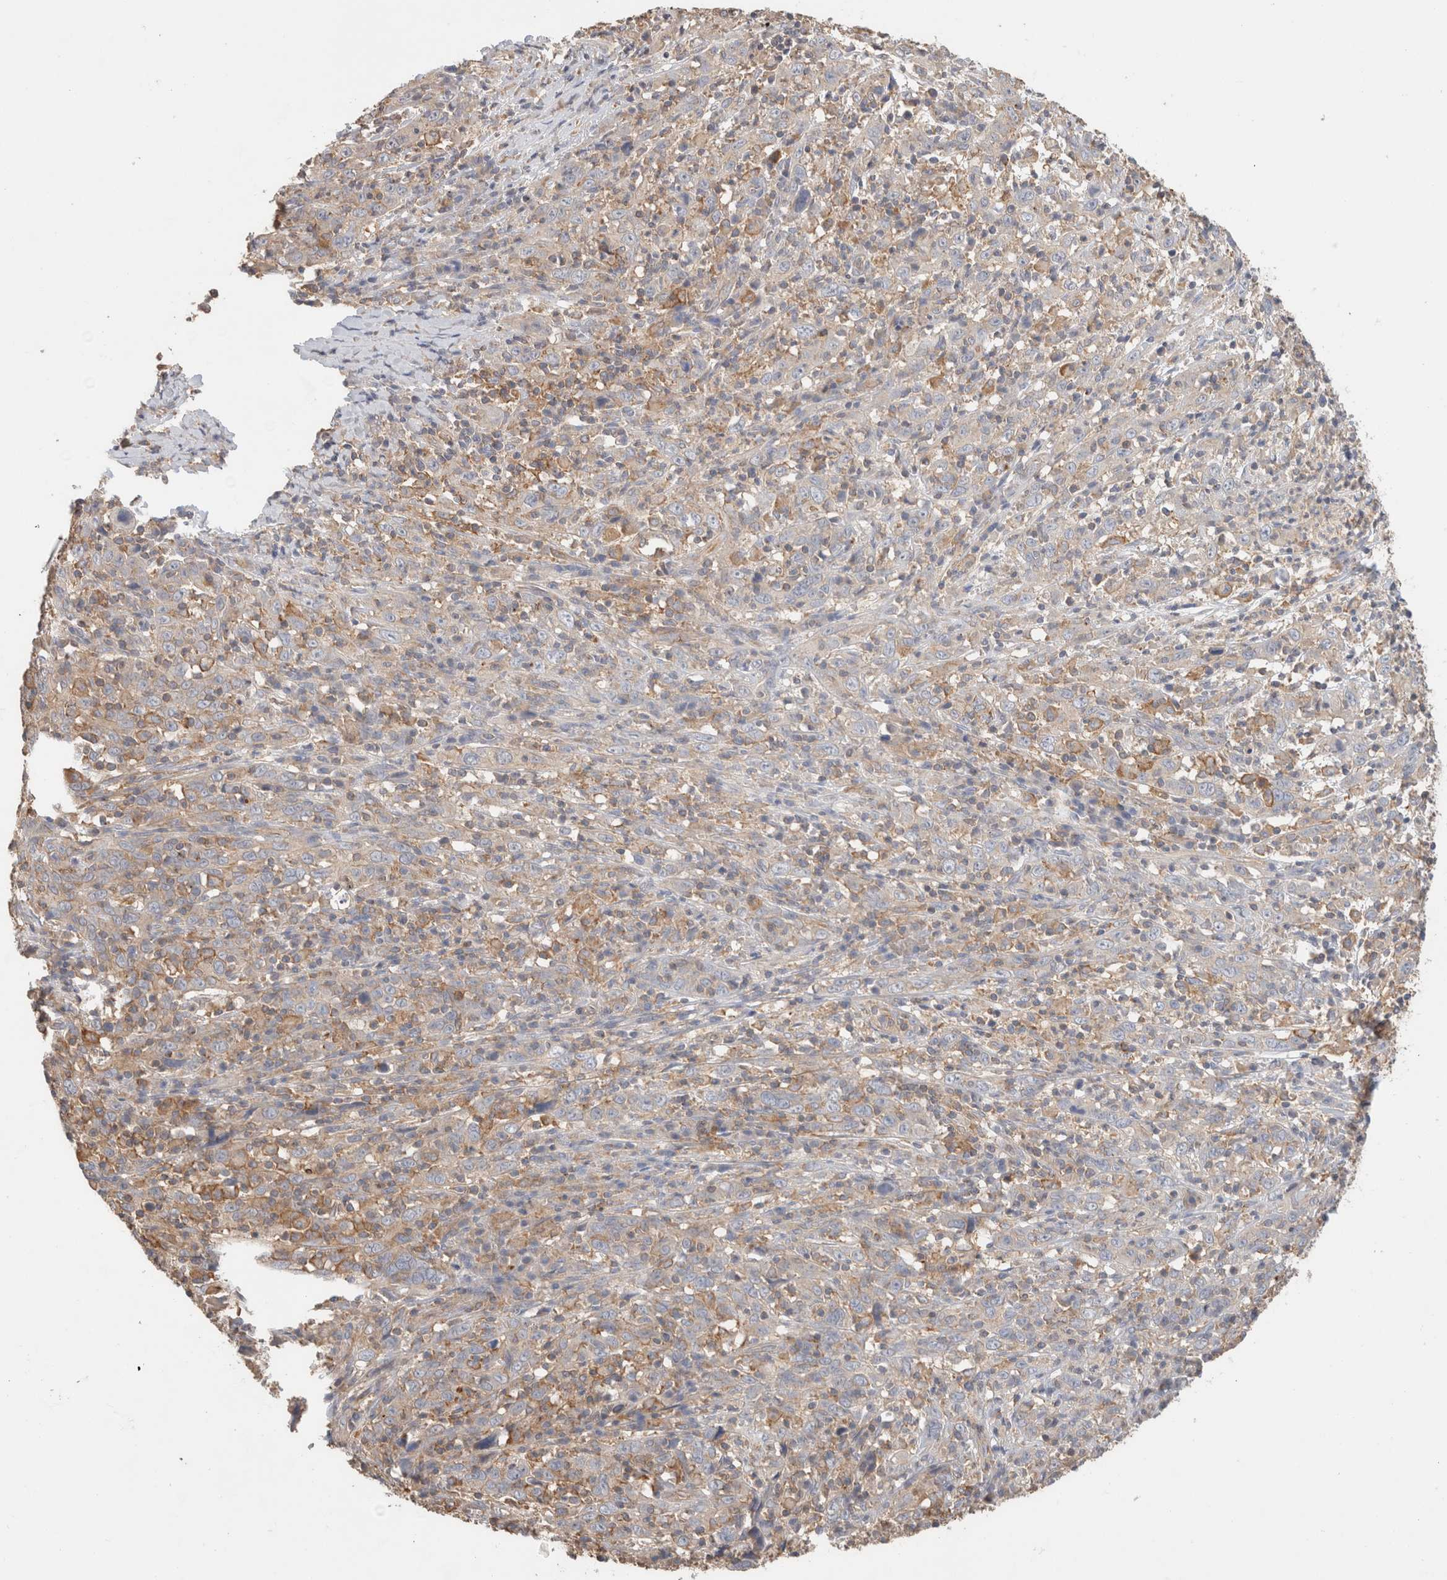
{"staining": {"intensity": "moderate", "quantity": "25%-75%", "location": "cytoplasmic/membranous"}, "tissue": "cervical cancer", "cell_type": "Tumor cells", "image_type": "cancer", "snomed": [{"axis": "morphology", "description": "Squamous cell carcinoma, NOS"}, {"axis": "topography", "description": "Cervix"}], "caption": "This image exhibits immunohistochemistry (IHC) staining of cervical cancer, with medium moderate cytoplasmic/membranous positivity in about 25%-75% of tumor cells.", "gene": "CFAP418", "patient": {"sex": "female", "age": 46}}